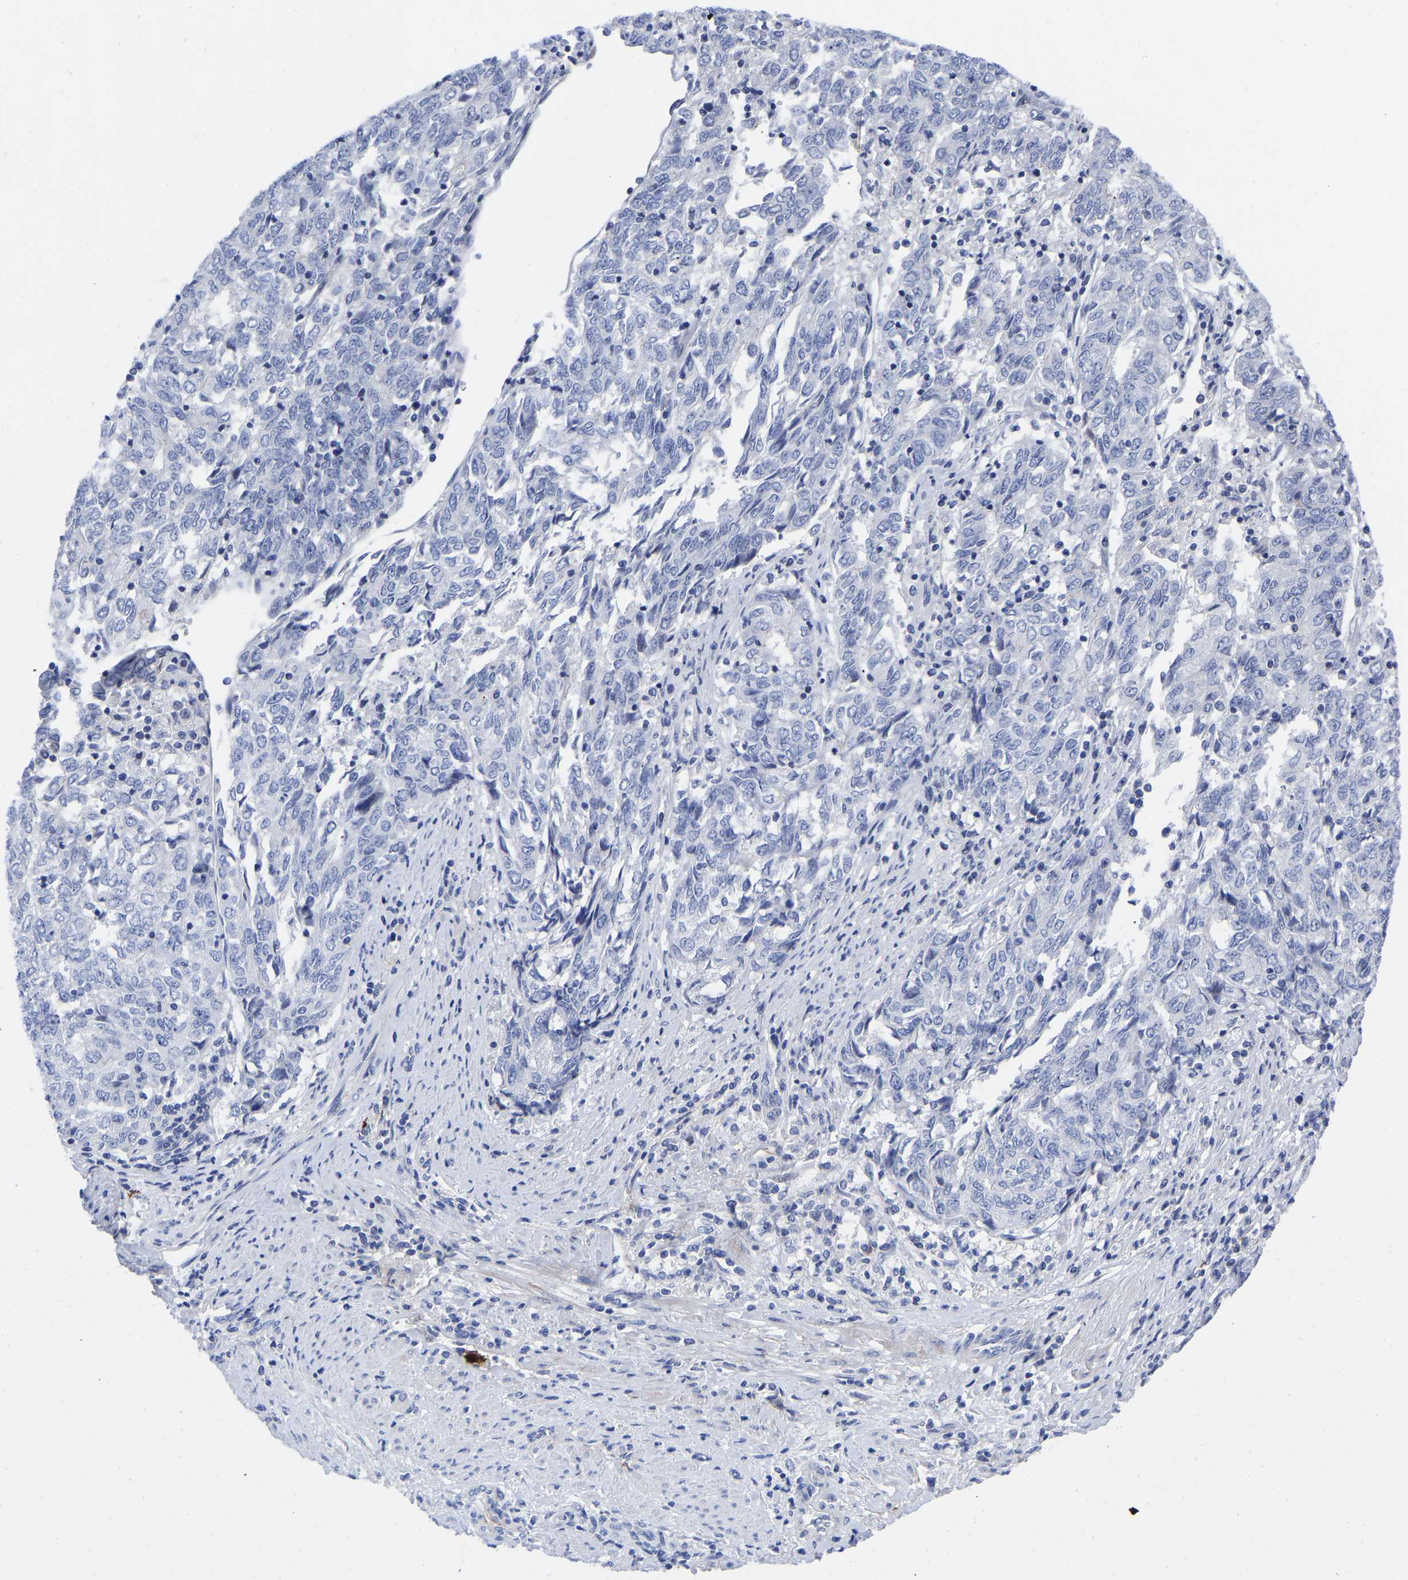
{"staining": {"intensity": "negative", "quantity": "none", "location": "none"}, "tissue": "endometrial cancer", "cell_type": "Tumor cells", "image_type": "cancer", "snomed": [{"axis": "morphology", "description": "Adenocarcinoma, NOS"}, {"axis": "topography", "description": "Endometrium"}], "caption": "Micrograph shows no protein positivity in tumor cells of endometrial adenocarcinoma tissue.", "gene": "GPA33", "patient": {"sex": "female", "age": 80}}